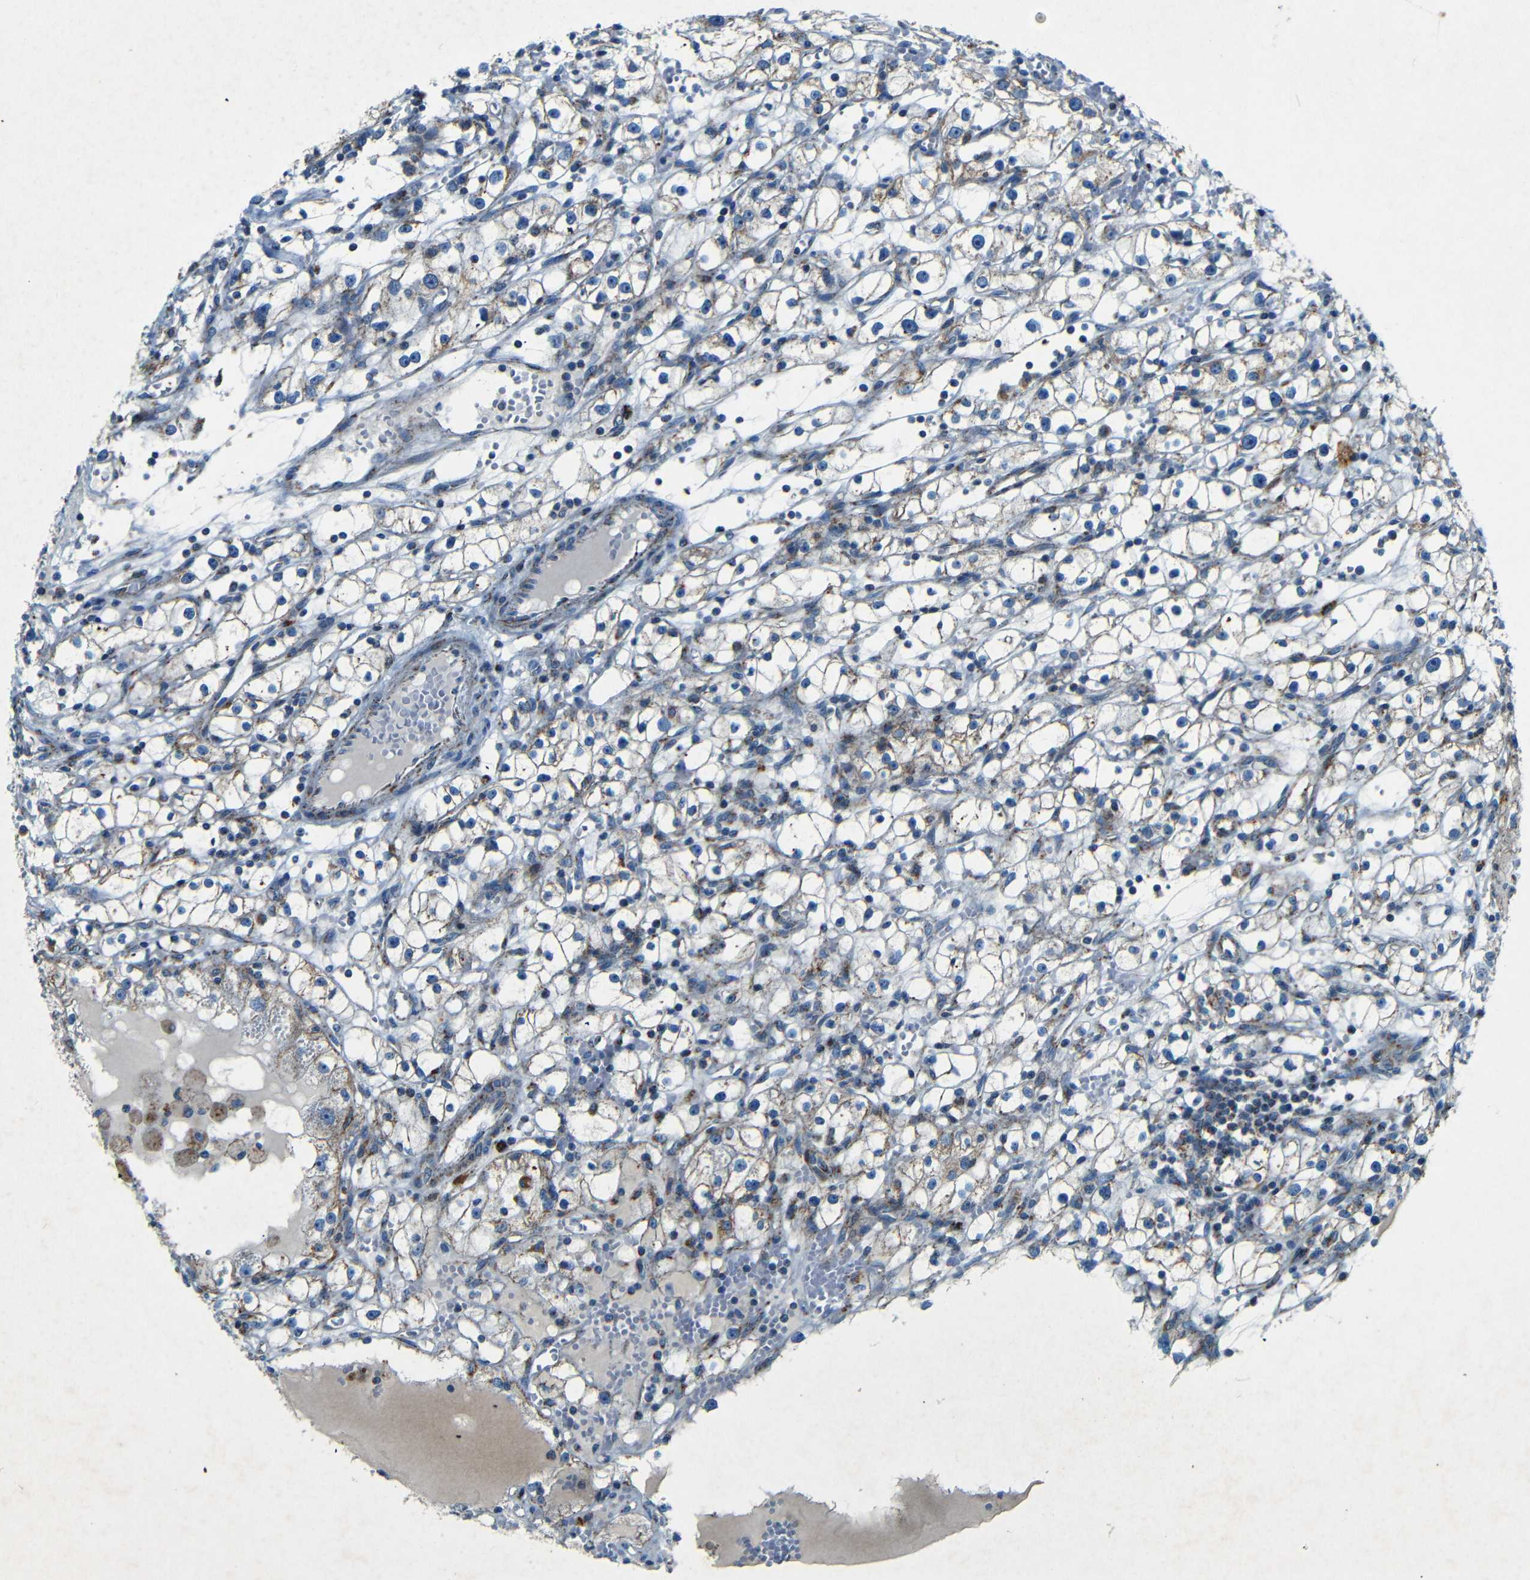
{"staining": {"intensity": "weak", "quantity": "25%-75%", "location": "cytoplasmic/membranous"}, "tissue": "renal cancer", "cell_type": "Tumor cells", "image_type": "cancer", "snomed": [{"axis": "morphology", "description": "Adenocarcinoma, NOS"}, {"axis": "topography", "description": "Kidney"}], "caption": "Renal cancer stained for a protein reveals weak cytoplasmic/membranous positivity in tumor cells.", "gene": "WSCD2", "patient": {"sex": "male", "age": 56}}